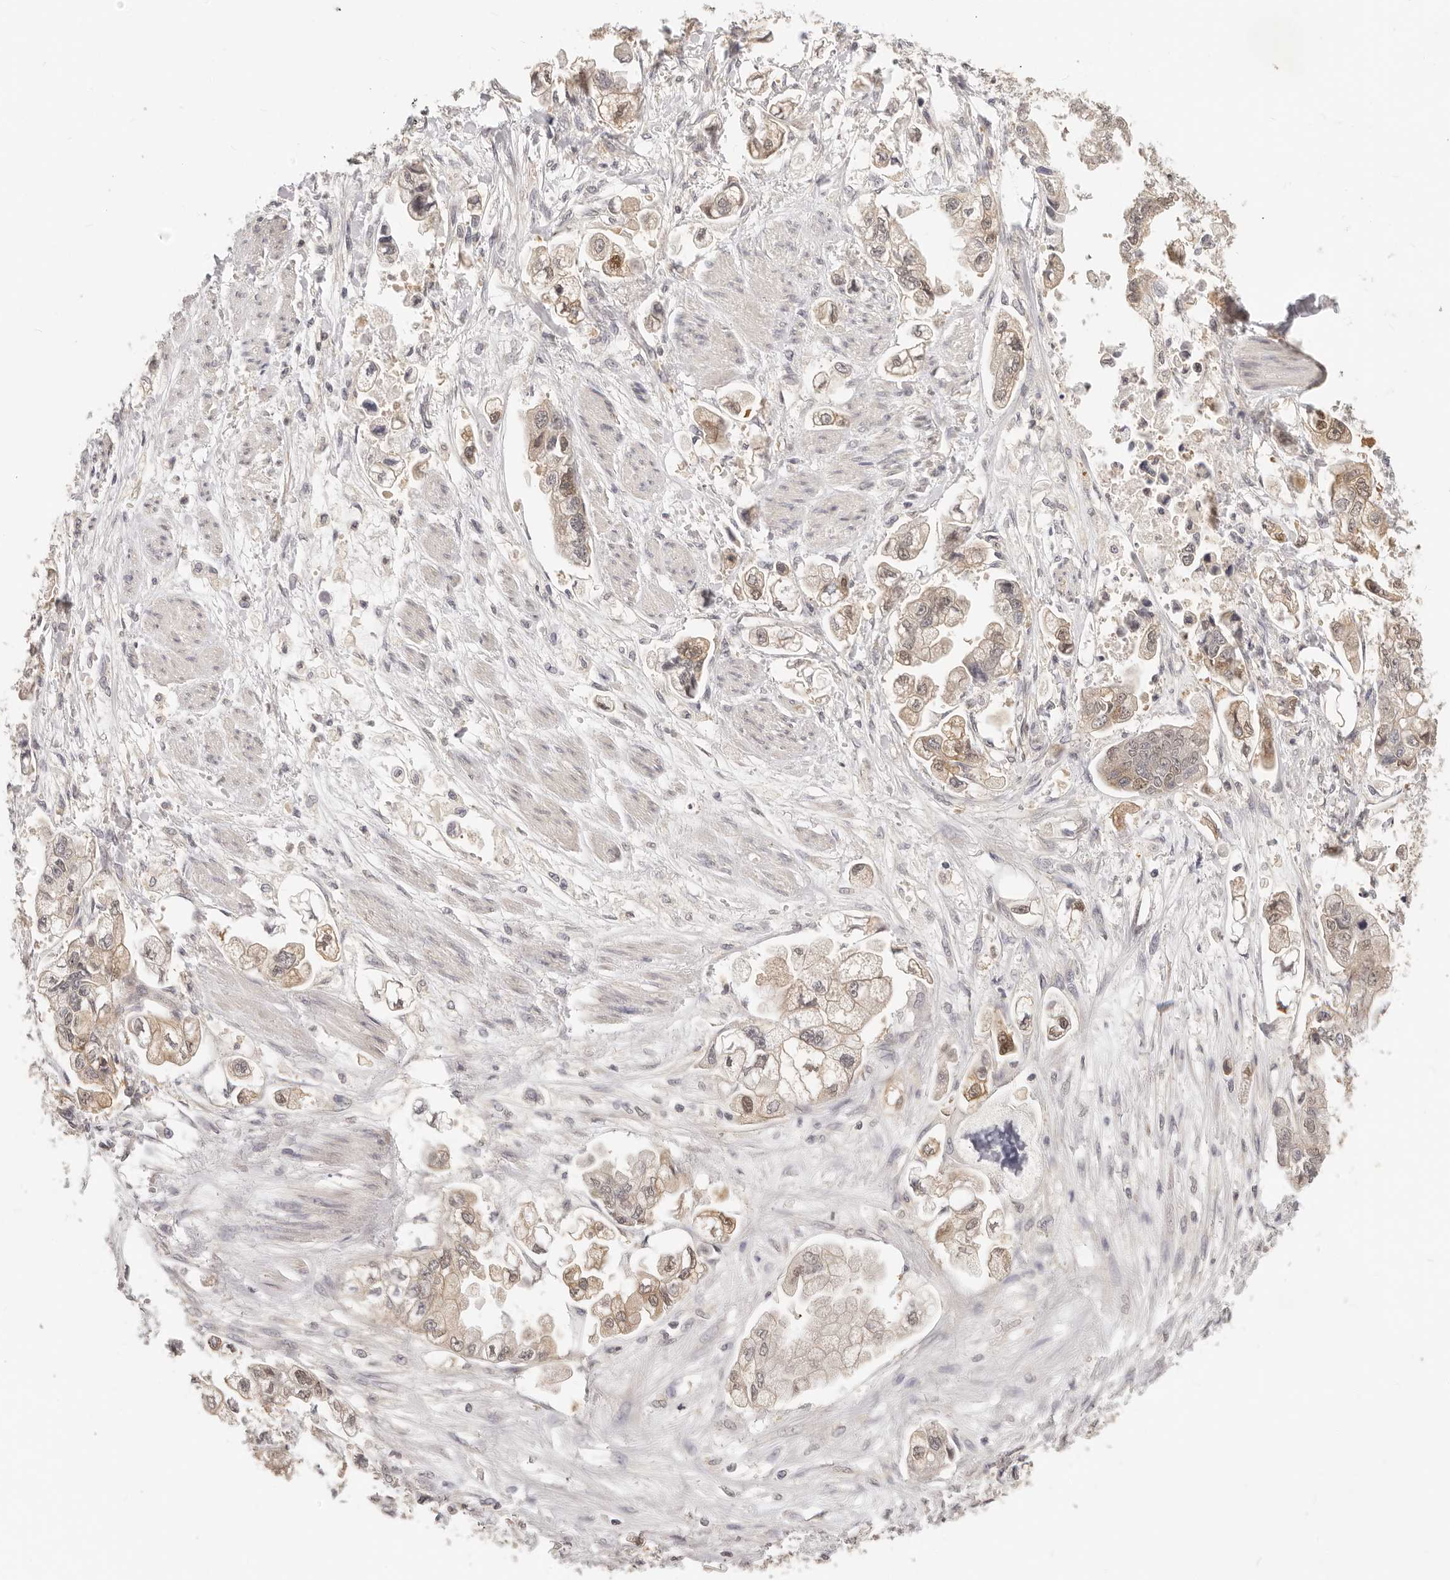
{"staining": {"intensity": "weak", "quantity": ">75%", "location": "cytoplasmic/membranous,nuclear"}, "tissue": "stomach cancer", "cell_type": "Tumor cells", "image_type": "cancer", "snomed": [{"axis": "morphology", "description": "Adenocarcinoma, NOS"}, {"axis": "topography", "description": "Stomach"}], "caption": "Tumor cells reveal weak cytoplasmic/membranous and nuclear staining in about >75% of cells in adenocarcinoma (stomach).", "gene": "GGPS1", "patient": {"sex": "male", "age": 62}}